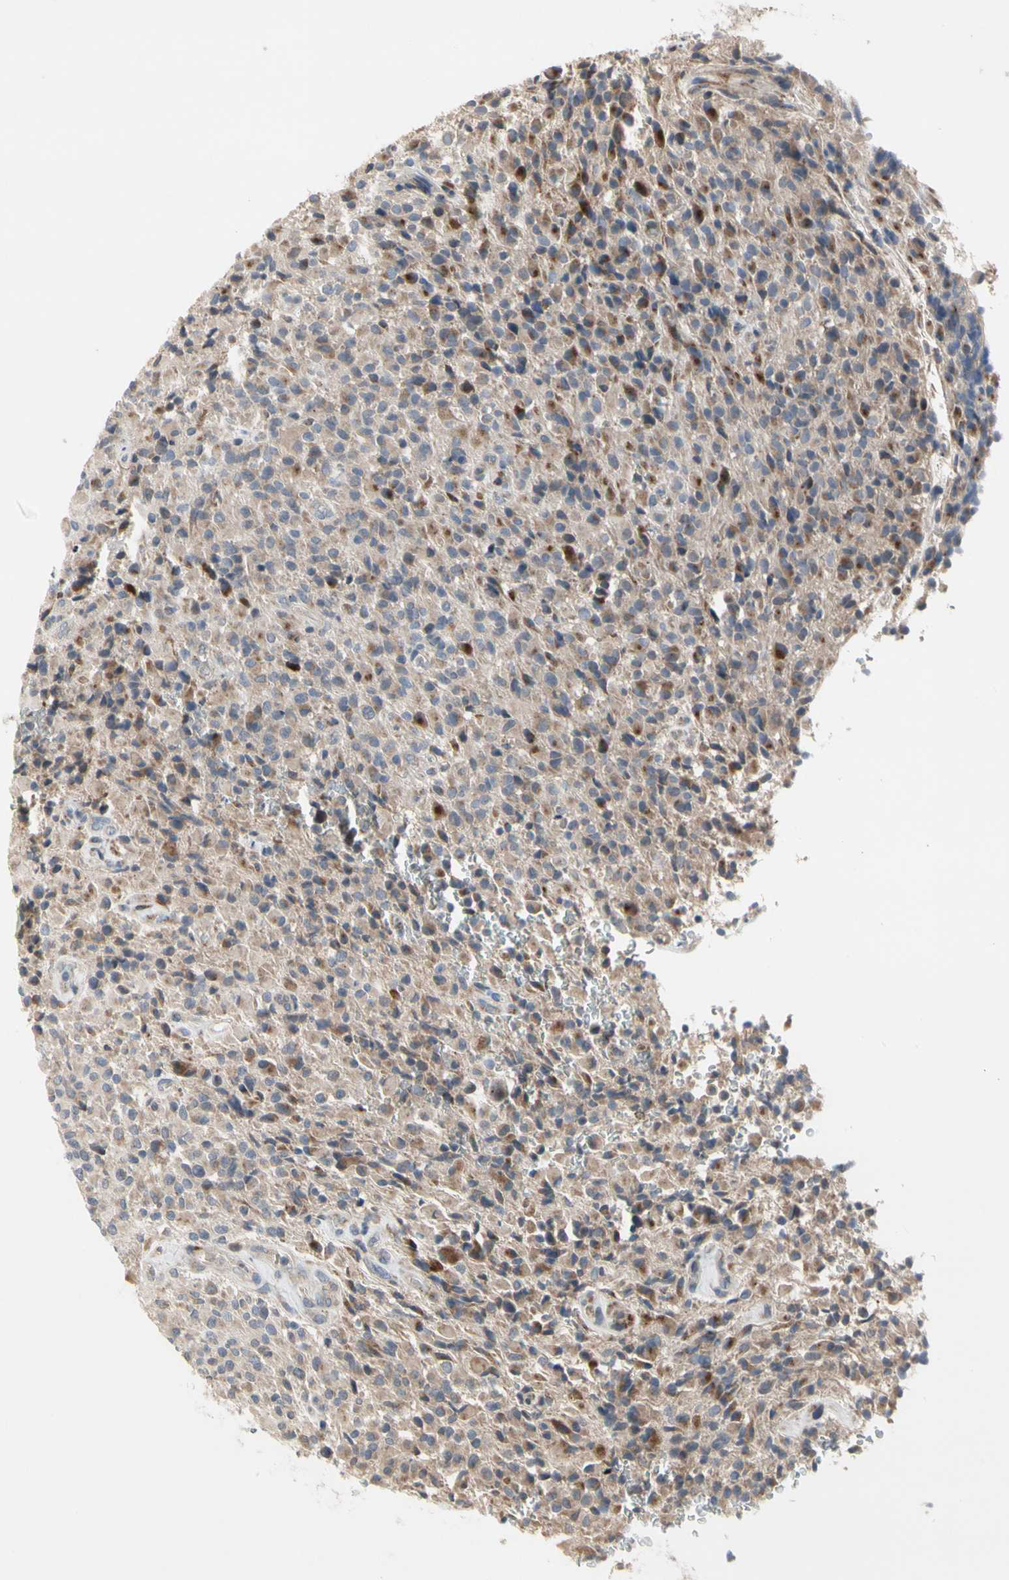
{"staining": {"intensity": "weak", "quantity": ">75%", "location": "cytoplasmic/membranous"}, "tissue": "glioma", "cell_type": "Tumor cells", "image_type": "cancer", "snomed": [{"axis": "morphology", "description": "Glioma, malignant, High grade"}, {"axis": "topography", "description": "Brain"}], "caption": "Protein expression analysis of human glioma reveals weak cytoplasmic/membranous expression in about >75% of tumor cells.", "gene": "MMEL1", "patient": {"sex": "male", "age": 71}}